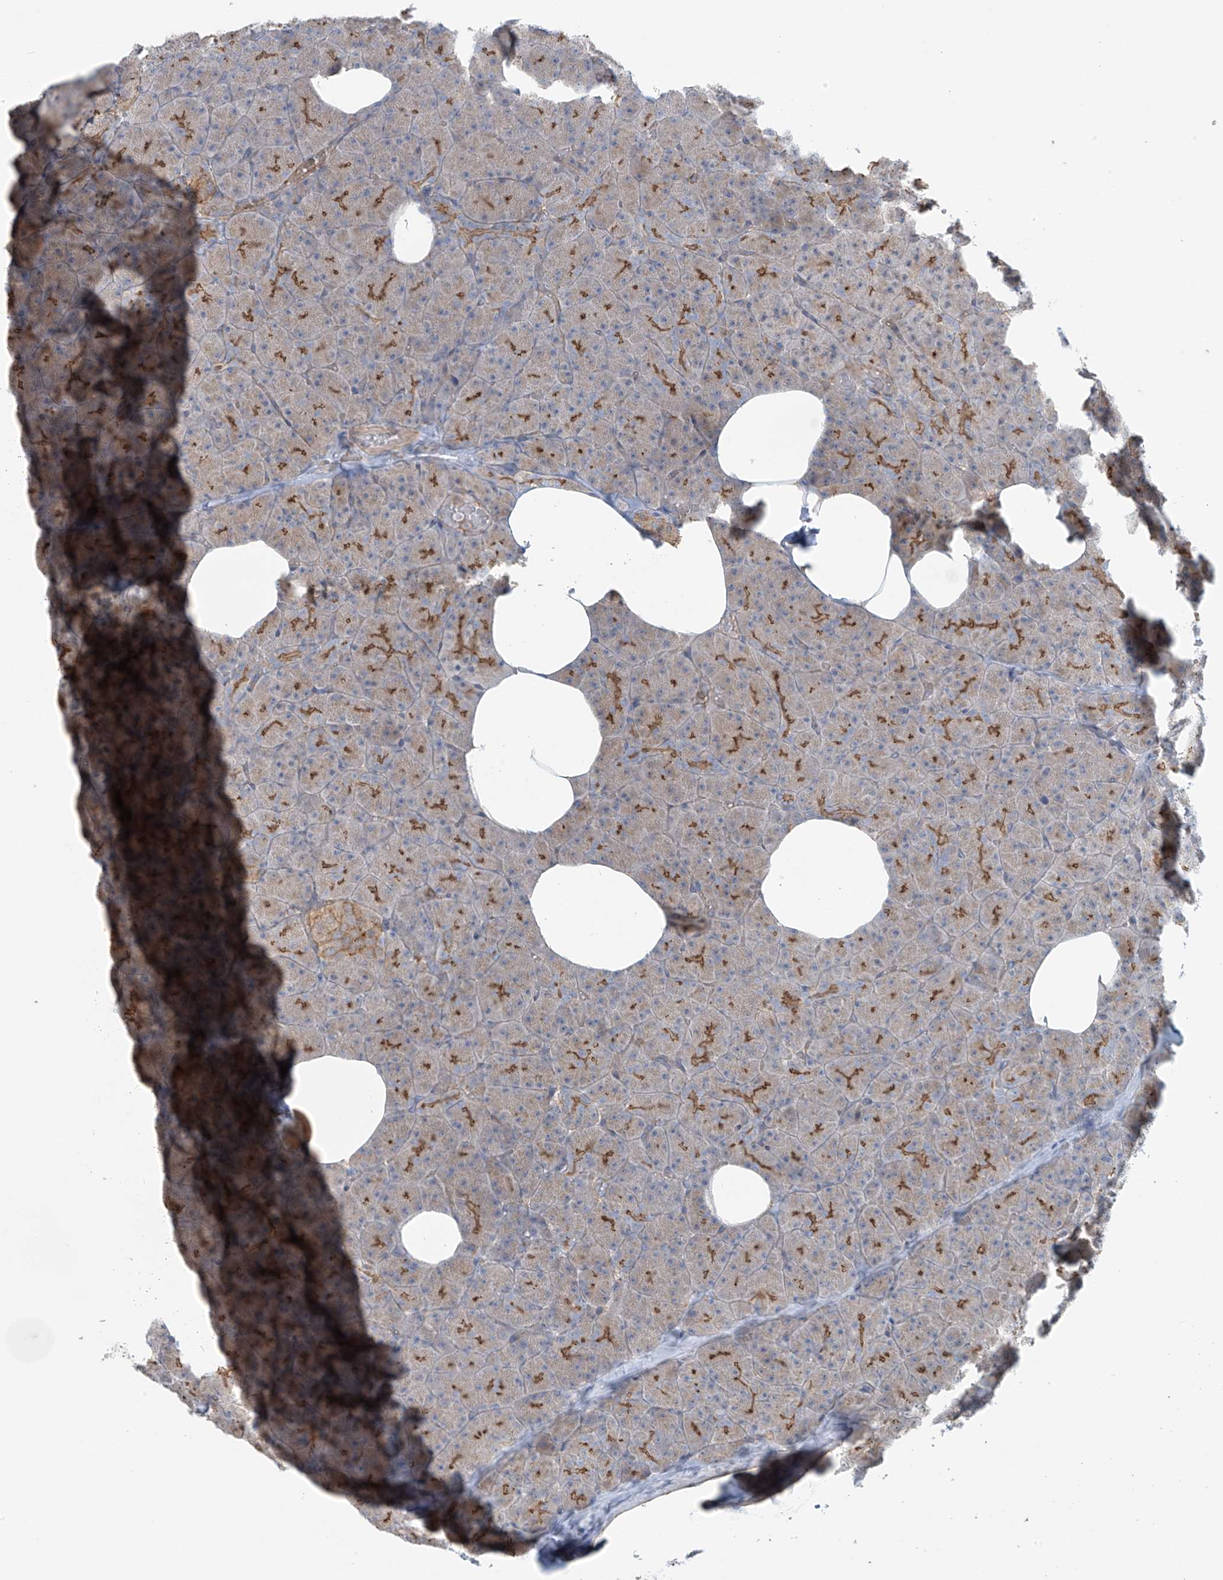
{"staining": {"intensity": "moderate", "quantity": "25%-75%", "location": "cytoplasmic/membranous"}, "tissue": "pancreas", "cell_type": "Exocrine glandular cells", "image_type": "normal", "snomed": [{"axis": "morphology", "description": "Normal tissue, NOS"}, {"axis": "morphology", "description": "Carcinoid, malignant, NOS"}, {"axis": "topography", "description": "Pancreas"}], "caption": "Normal pancreas shows moderate cytoplasmic/membranous staining in approximately 25%-75% of exocrine glandular cells, visualized by immunohistochemistry.", "gene": "SLC9A2", "patient": {"sex": "female", "age": 35}}